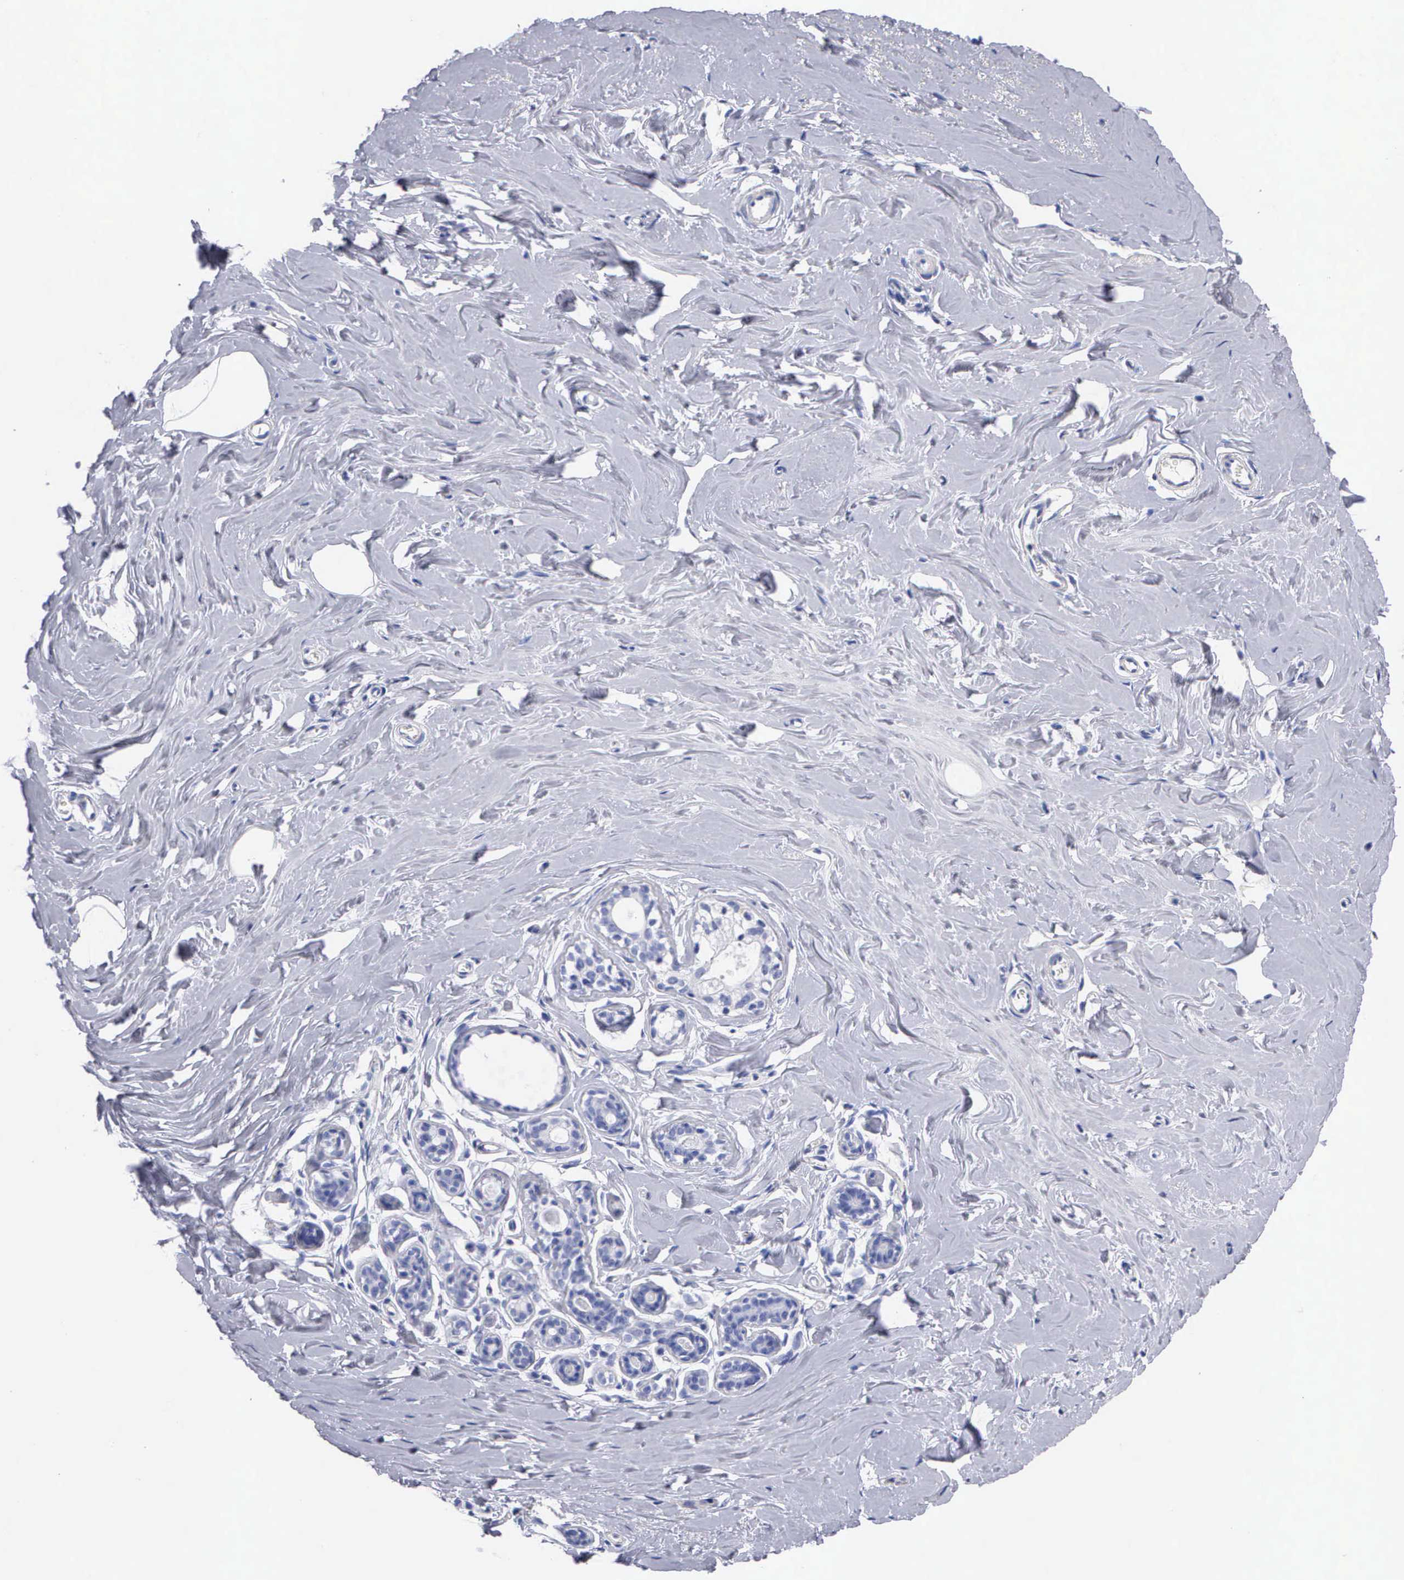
{"staining": {"intensity": "negative", "quantity": "none", "location": "none"}, "tissue": "breast", "cell_type": "Adipocytes", "image_type": "normal", "snomed": [{"axis": "morphology", "description": "Normal tissue, NOS"}, {"axis": "topography", "description": "Breast"}], "caption": "High power microscopy photomicrograph of an immunohistochemistry histopathology image of normal breast, revealing no significant expression in adipocytes. The staining is performed using DAB brown chromogen with nuclei counter-stained in using hematoxylin.", "gene": "CTSL", "patient": {"sex": "female", "age": 45}}